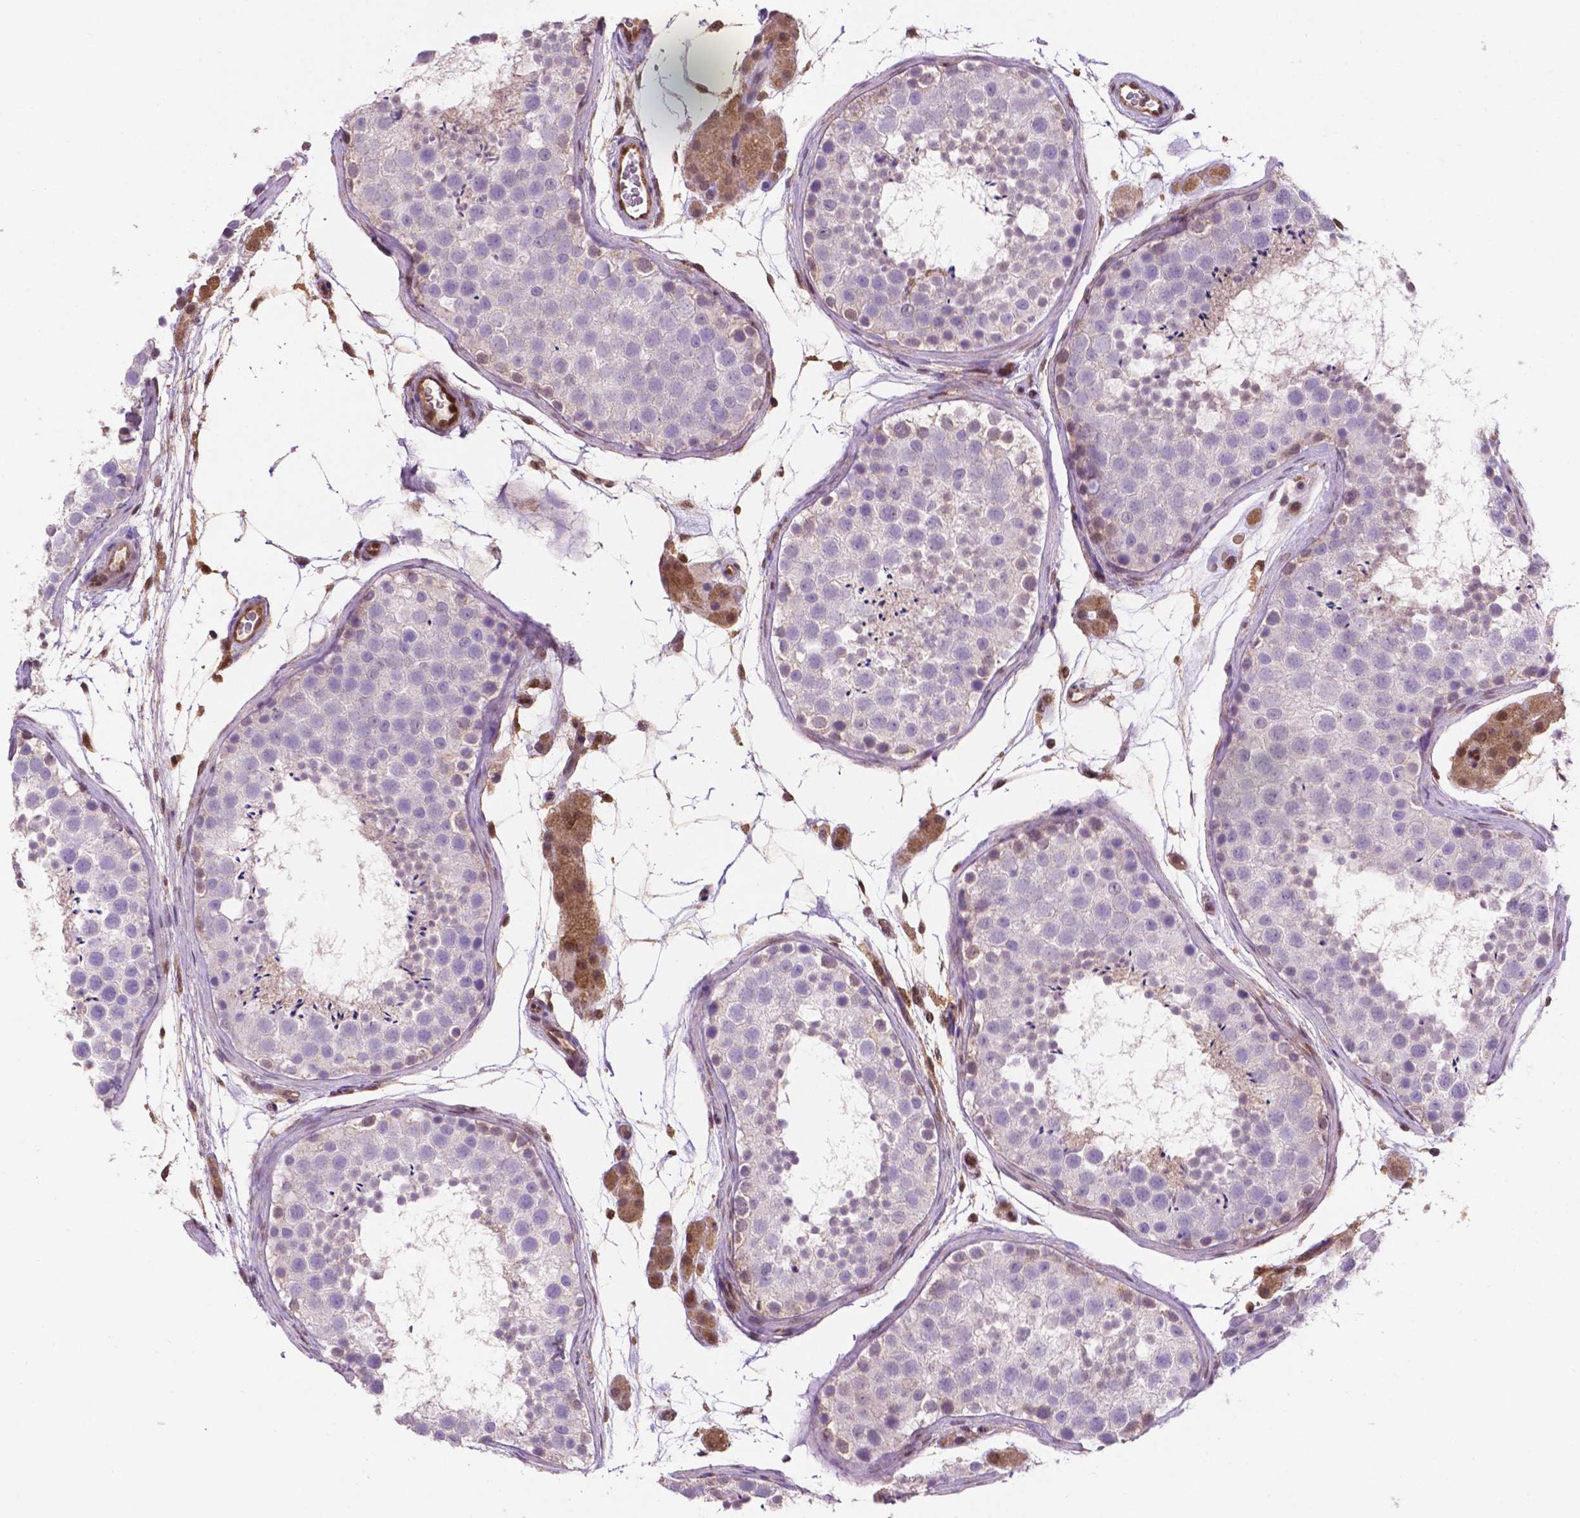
{"staining": {"intensity": "weak", "quantity": "<25%", "location": "cytoplasmic/membranous,nuclear"}, "tissue": "testis", "cell_type": "Cells in seminiferous ducts", "image_type": "normal", "snomed": [{"axis": "morphology", "description": "Normal tissue, NOS"}, {"axis": "topography", "description": "Testis"}], "caption": "This is a micrograph of immunohistochemistry staining of unremarkable testis, which shows no staining in cells in seminiferous ducts.", "gene": "UBE2L6", "patient": {"sex": "male", "age": 41}}